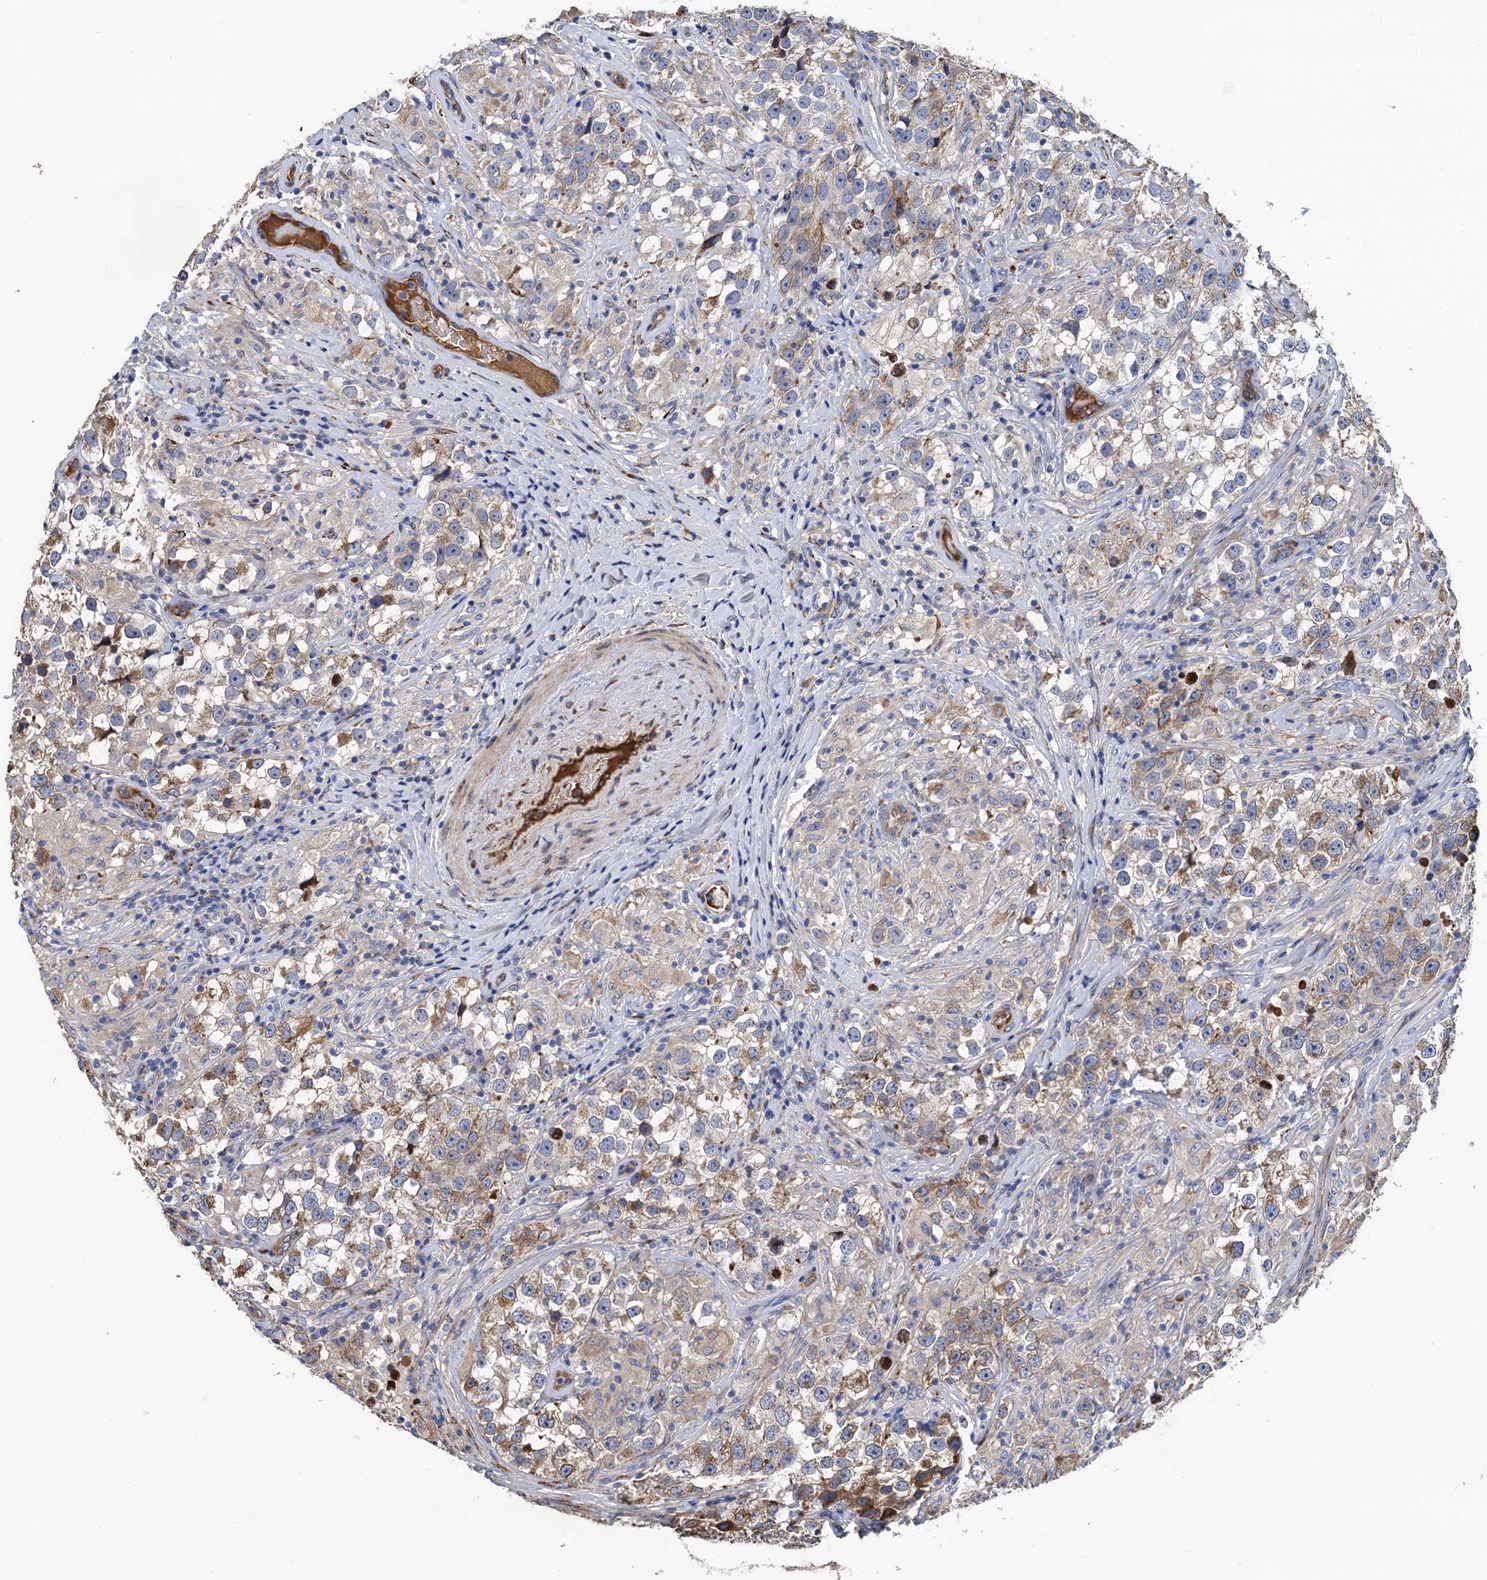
{"staining": {"intensity": "moderate", "quantity": "<25%", "location": "cytoplasmic/membranous"}, "tissue": "testis cancer", "cell_type": "Tumor cells", "image_type": "cancer", "snomed": [{"axis": "morphology", "description": "Seminoma, NOS"}, {"axis": "topography", "description": "Testis"}], "caption": "Immunohistochemistry (IHC) (DAB (3,3'-diaminobenzidine)) staining of human seminoma (testis) exhibits moderate cytoplasmic/membranous protein expression in about <25% of tumor cells.", "gene": "CNNM1", "patient": {"sex": "male", "age": 46}}